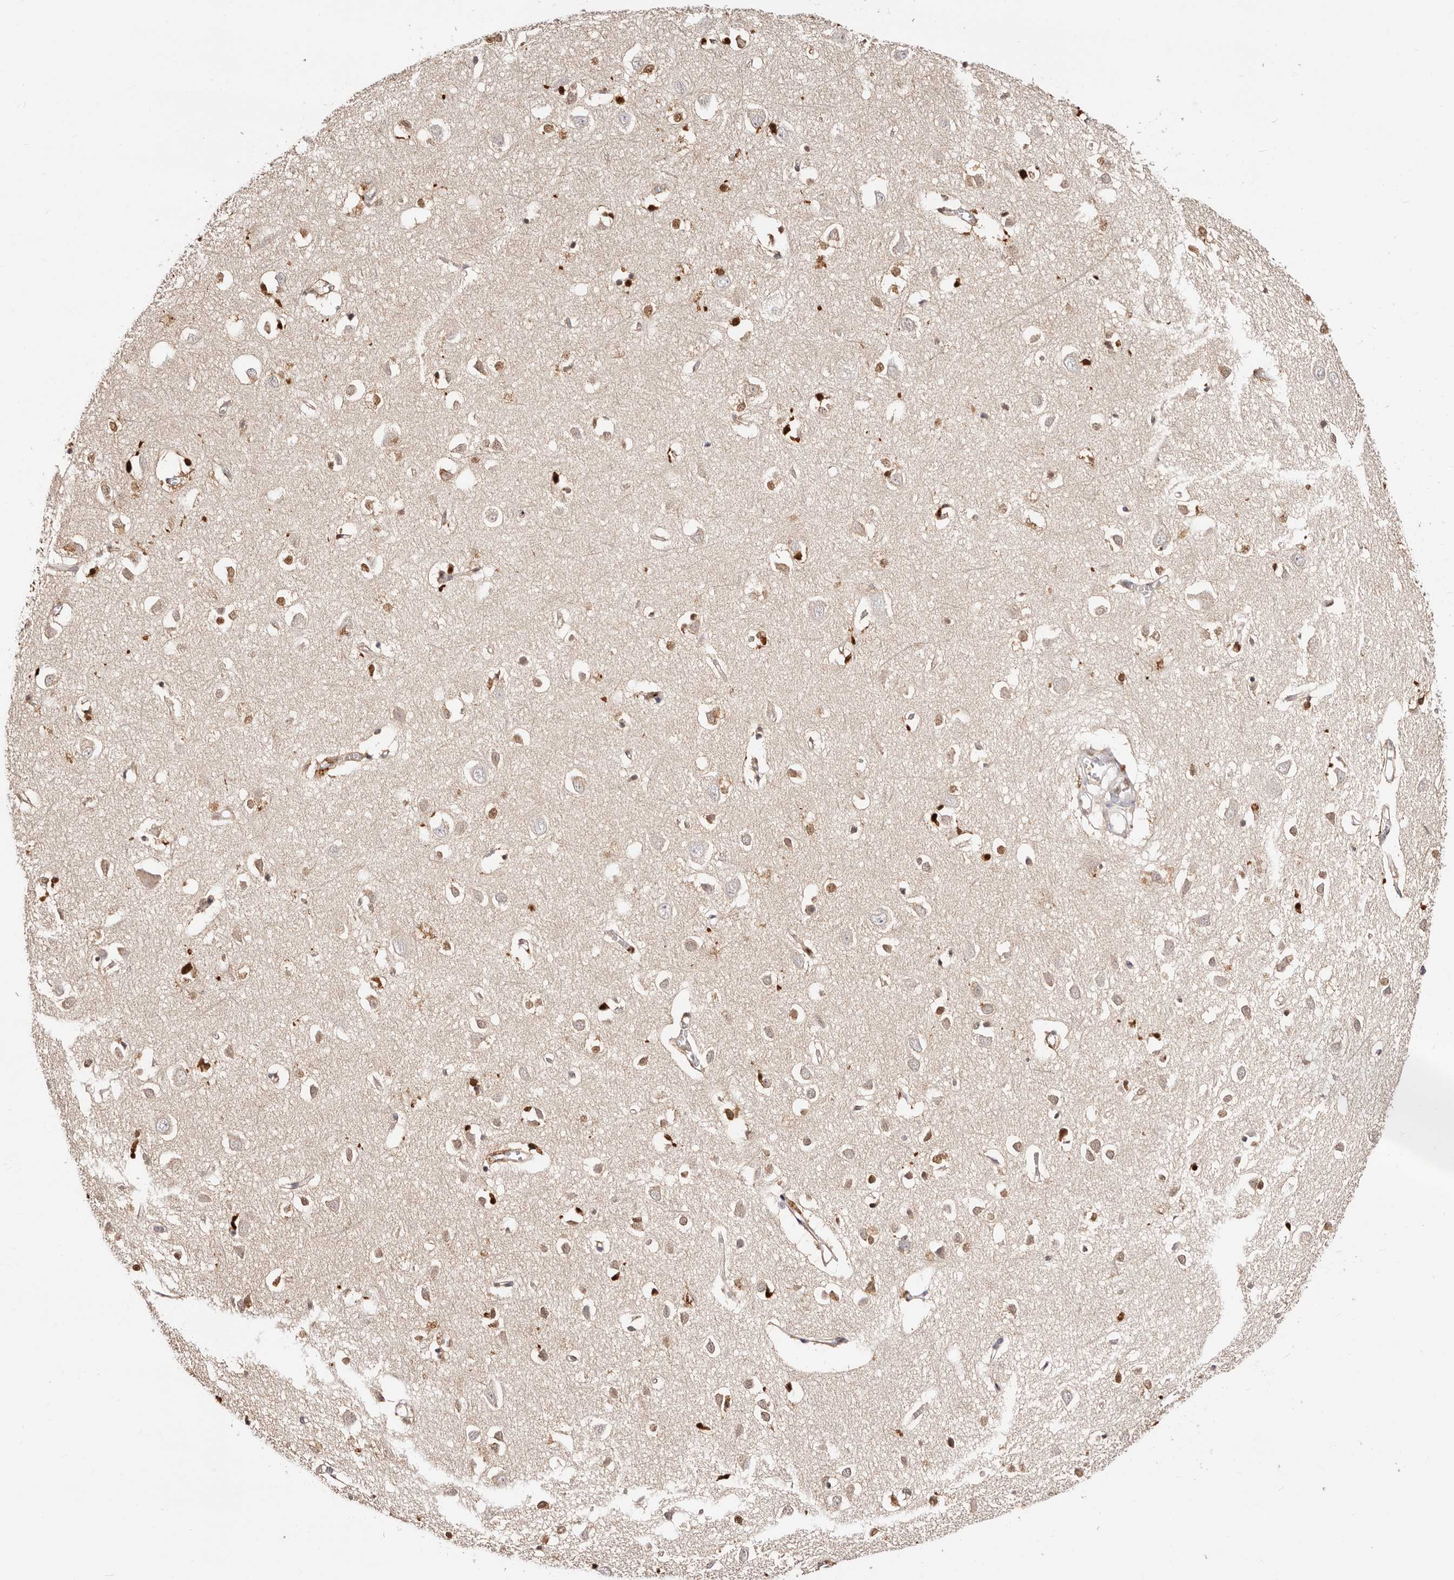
{"staining": {"intensity": "weak", "quantity": ">75%", "location": "nuclear"}, "tissue": "cerebral cortex", "cell_type": "Endothelial cells", "image_type": "normal", "snomed": [{"axis": "morphology", "description": "Normal tissue, NOS"}, {"axis": "topography", "description": "Cerebral cortex"}], "caption": "A micrograph of cerebral cortex stained for a protein shows weak nuclear brown staining in endothelial cells.", "gene": "TKT", "patient": {"sex": "female", "age": 64}}